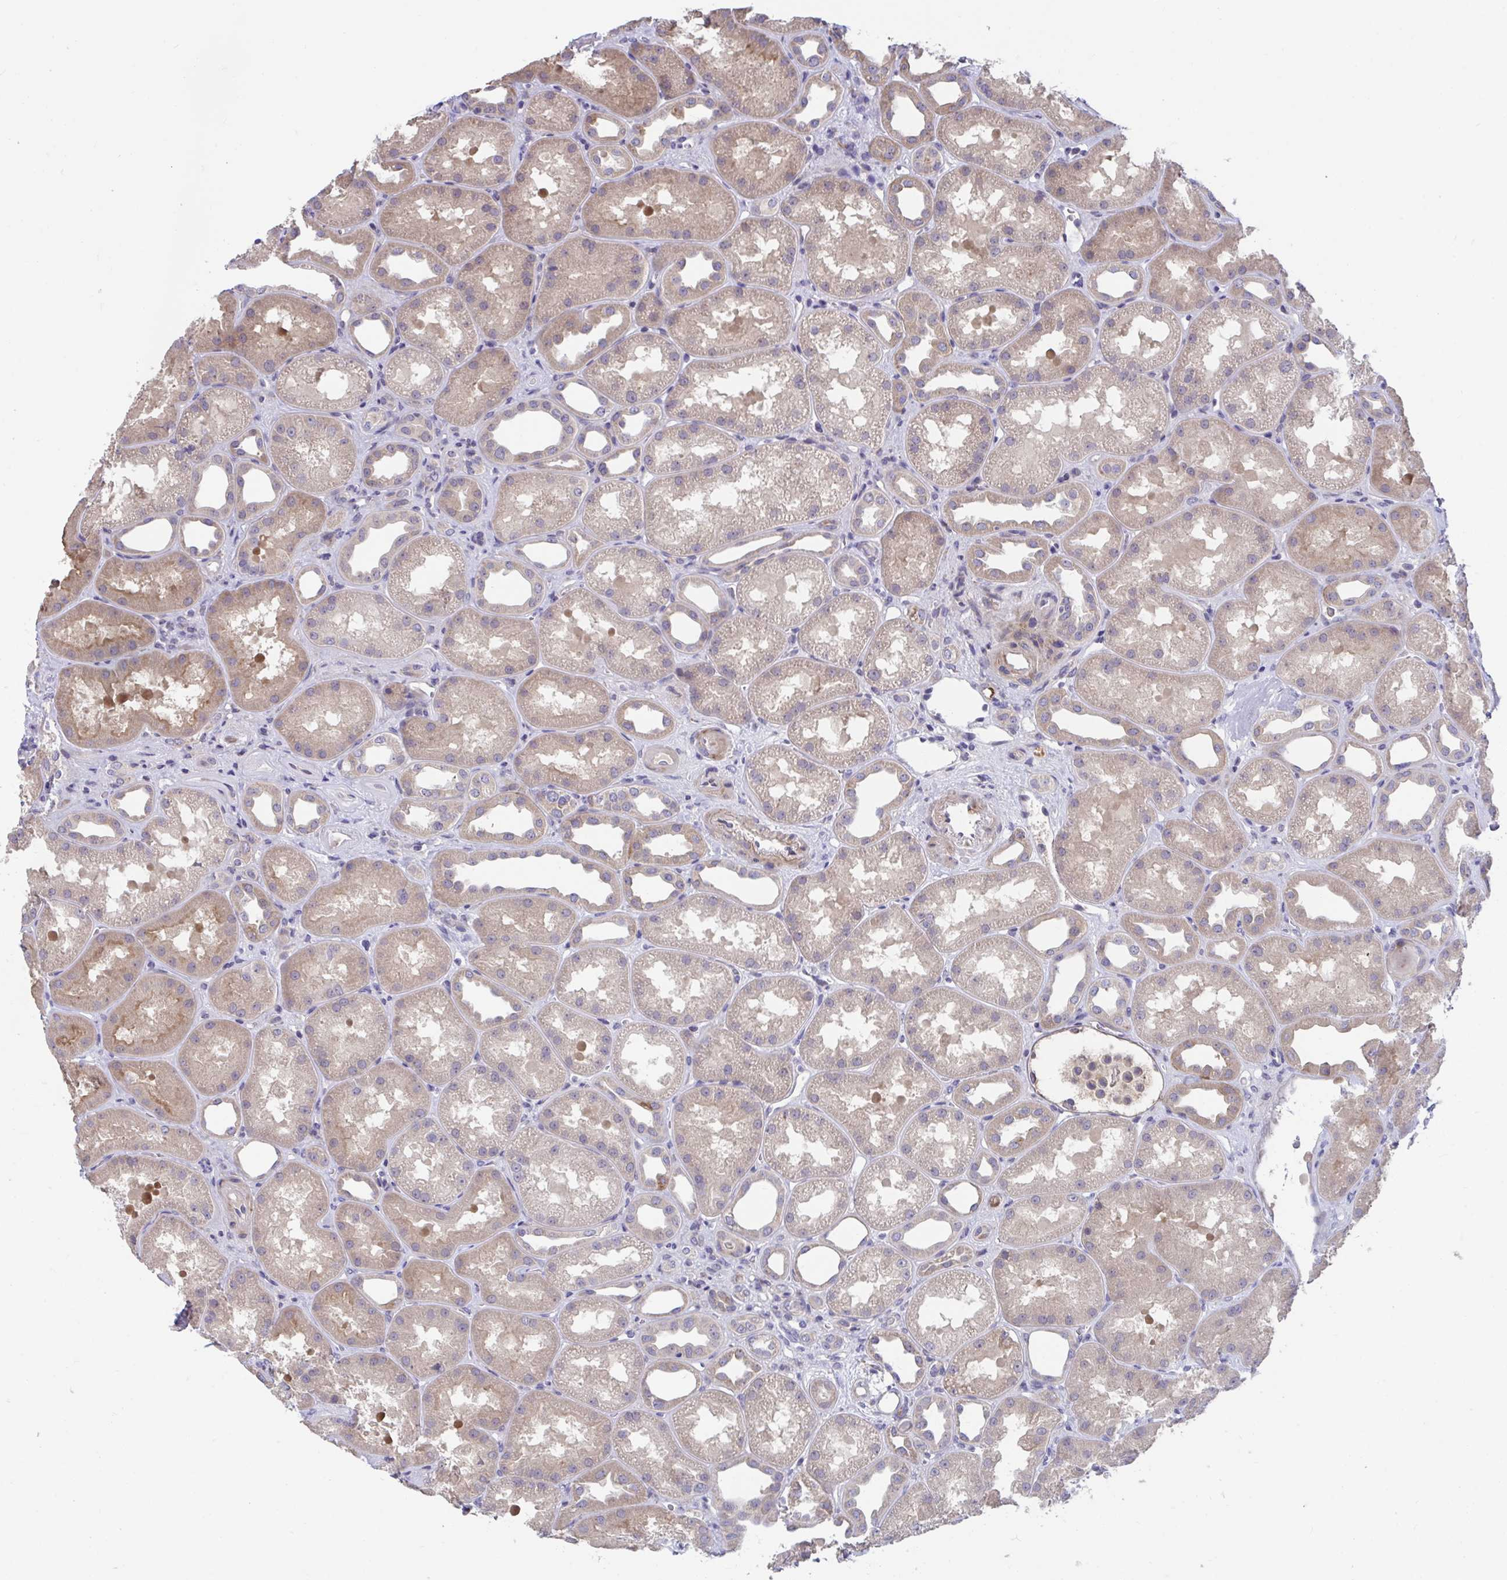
{"staining": {"intensity": "negative", "quantity": "none", "location": "none"}, "tissue": "kidney", "cell_type": "Cells in glomeruli", "image_type": "normal", "snomed": [{"axis": "morphology", "description": "Normal tissue, NOS"}, {"axis": "topography", "description": "Kidney"}], "caption": "DAB immunohistochemical staining of benign human kidney shows no significant staining in cells in glomeruli.", "gene": "SUSD4", "patient": {"sex": "male", "age": 61}}